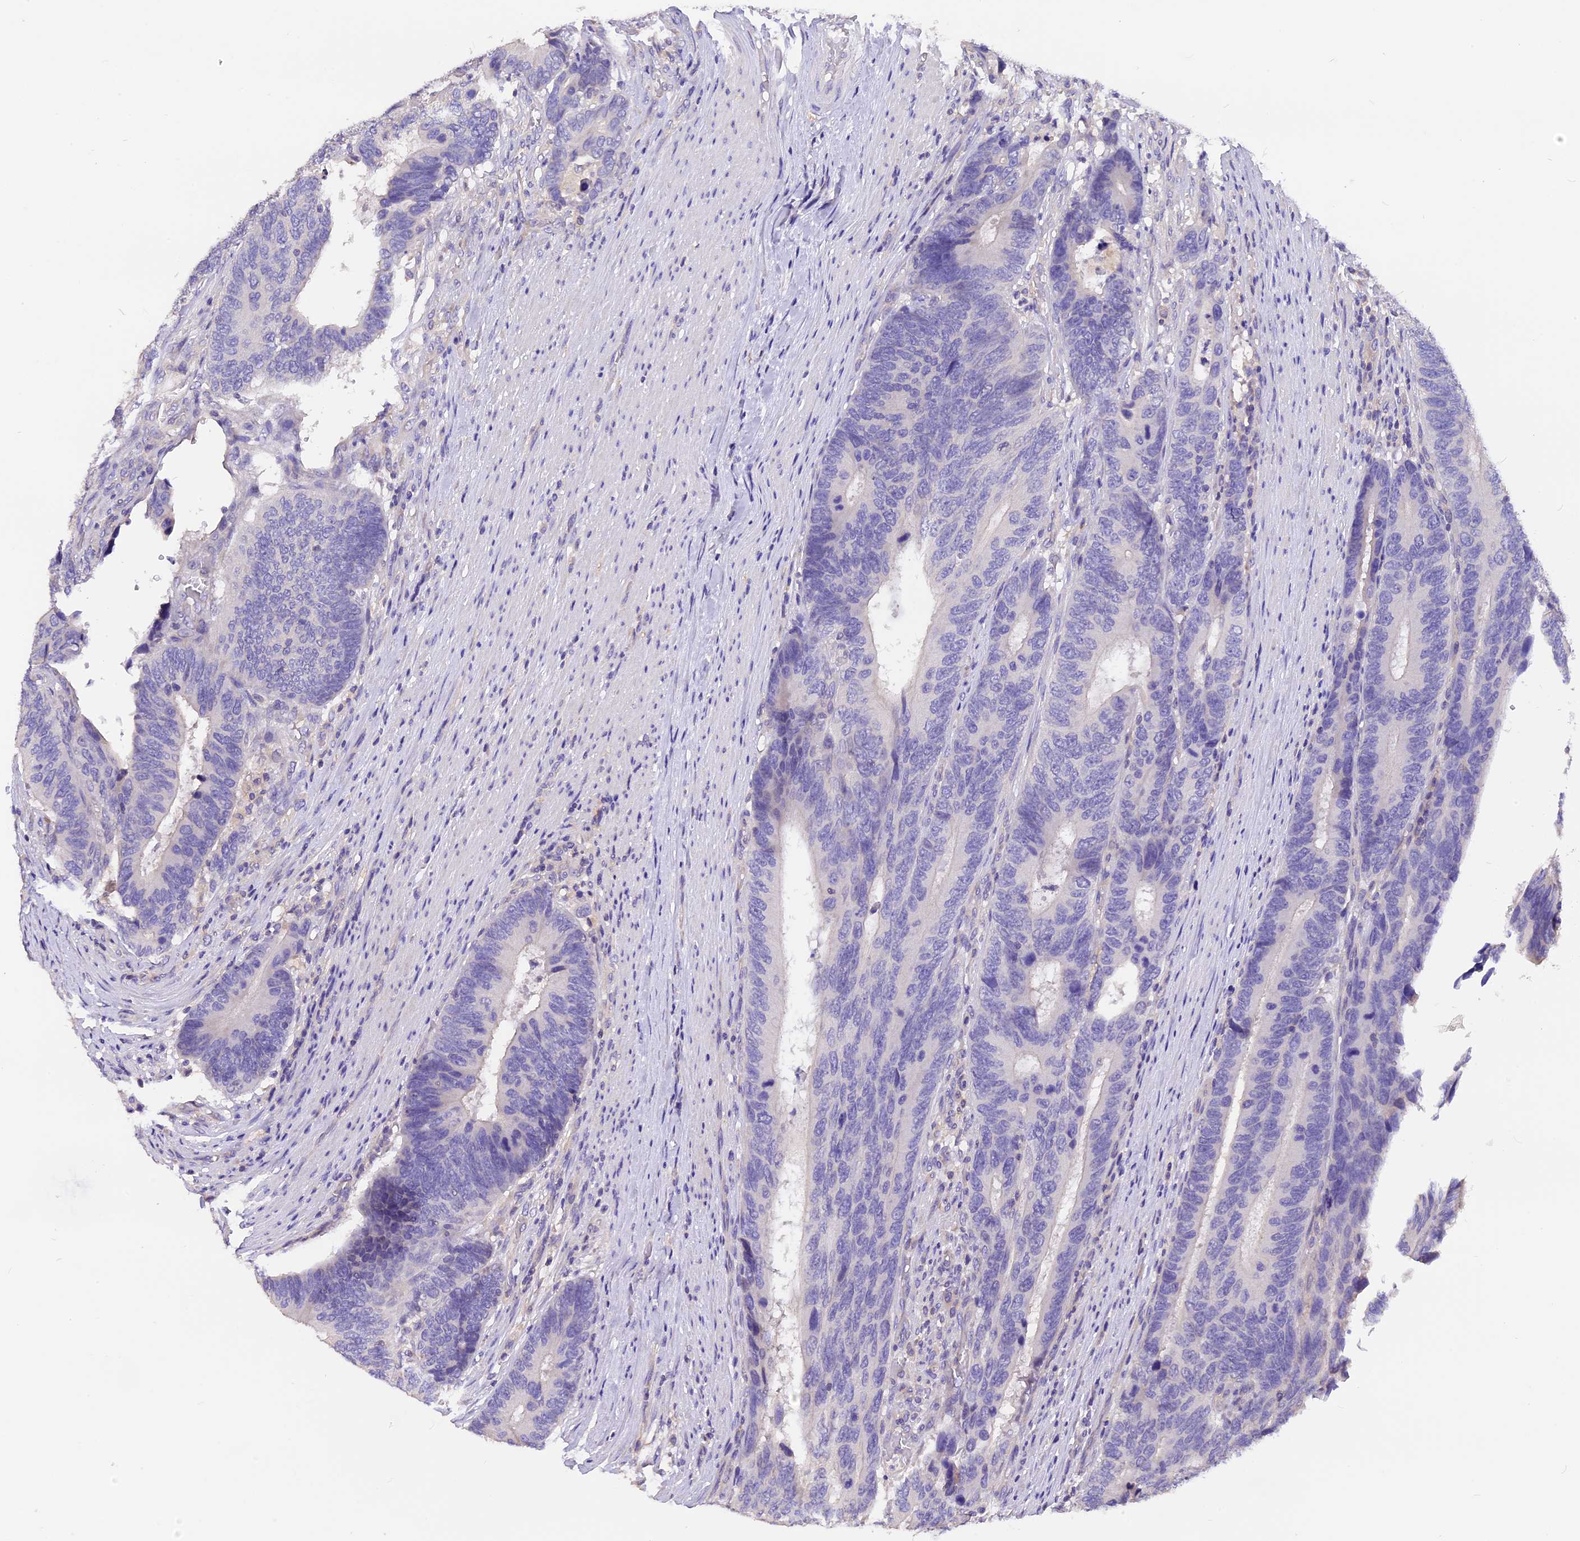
{"staining": {"intensity": "negative", "quantity": "none", "location": "none"}, "tissue": "colorectal cancer", "cell_type": "Tumor cells", "image_type": "cancer", "snomed": [{"axis": "morphology", "description": "Adenocarcinoma, NOS"}, {"axis": "topography", "description": "Colon"}], "caption": "Immunohistochemical staining of colorectal cancer displays no significant staining in tumor cells.", "gene": "AP3B2", "patient": {"sex": "male", "age": 87}}